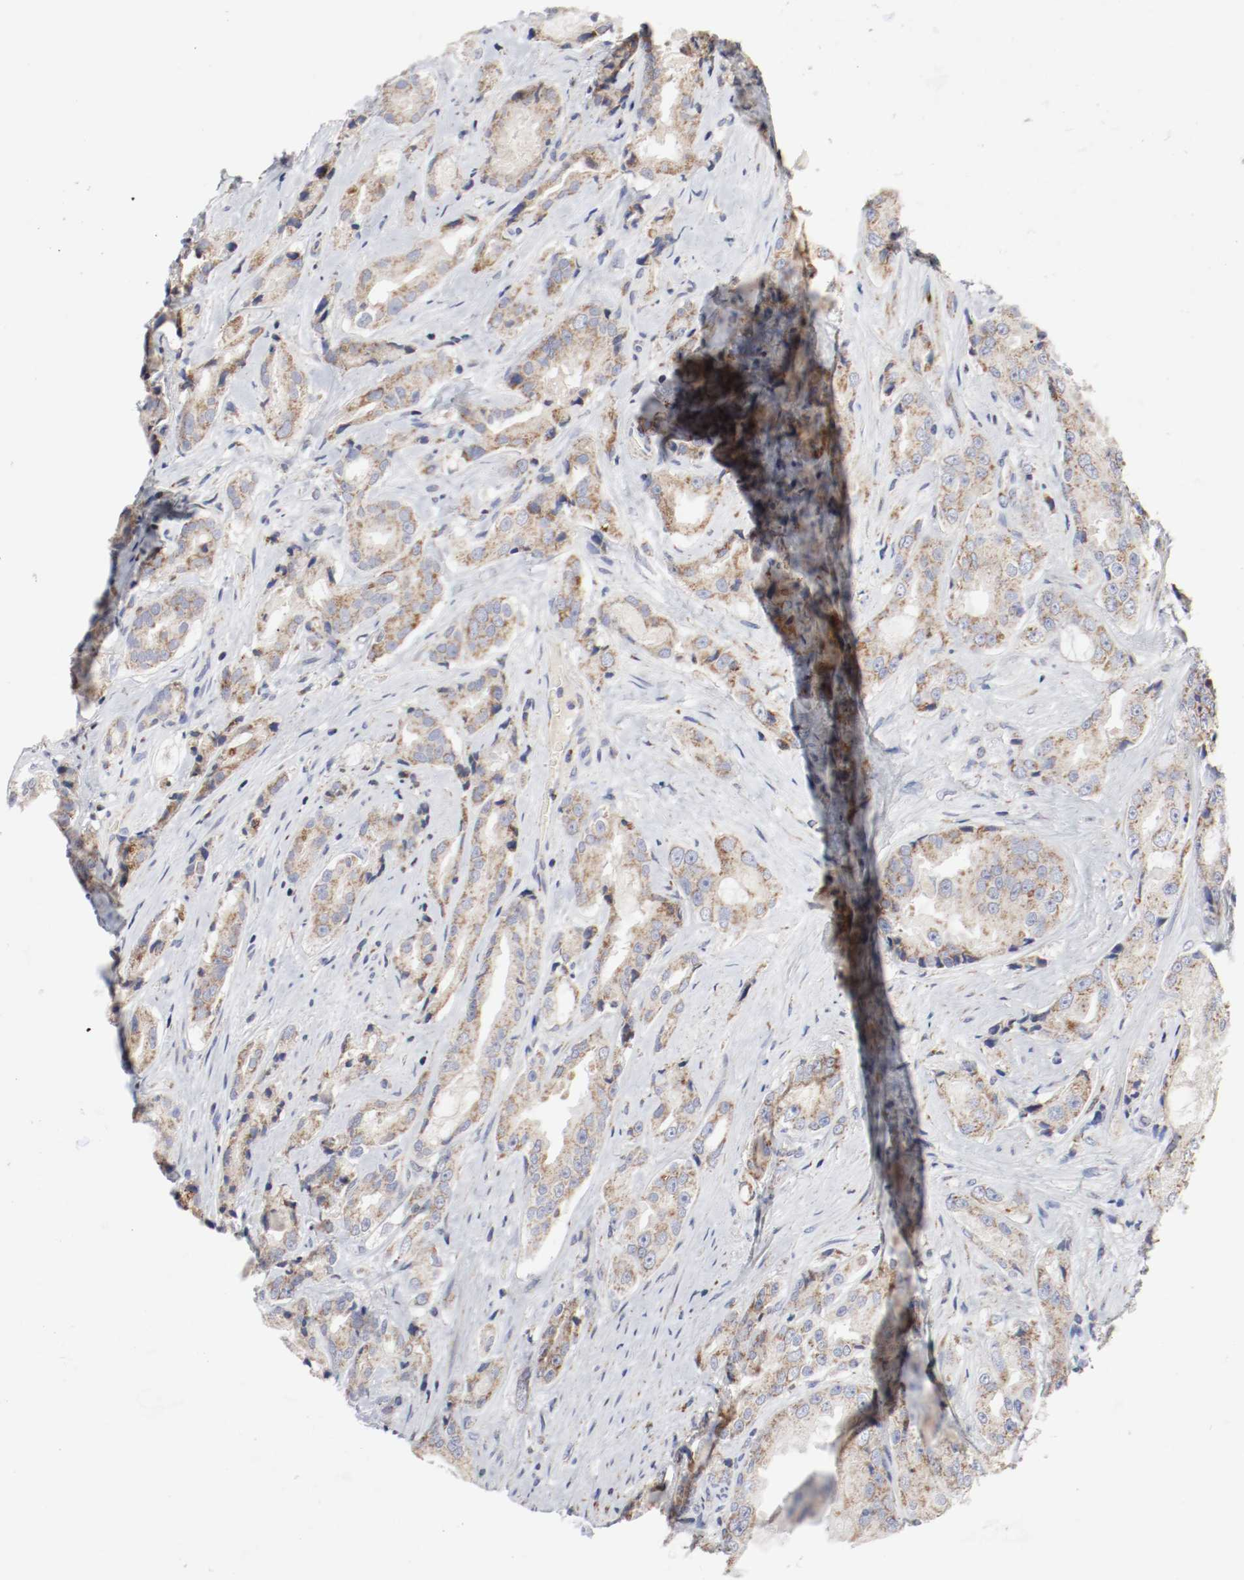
{"staining": {"intensity": "moderate", "quantity": ">75%", "location": "cytoplasmic/membranous"}, "tissue": "prostate cancer", "cell_type": "Tumor cells", "image_type": "cancer", "snomed": [{"axis": "morphology", "description": "Adenocarcinoma, High grade"}, {"axis": "topography", "description": "Prostate"}], "caption": "Immunohistochemistry of prostate cancer (adenocarcinoma (high-grade)) shows medium levels of moderate cytoplasmic/membranous positivity in approximately >75% of tumor cells.", "gene": "AFG3L2", "patient": {"sex": "male", "age": 73}}